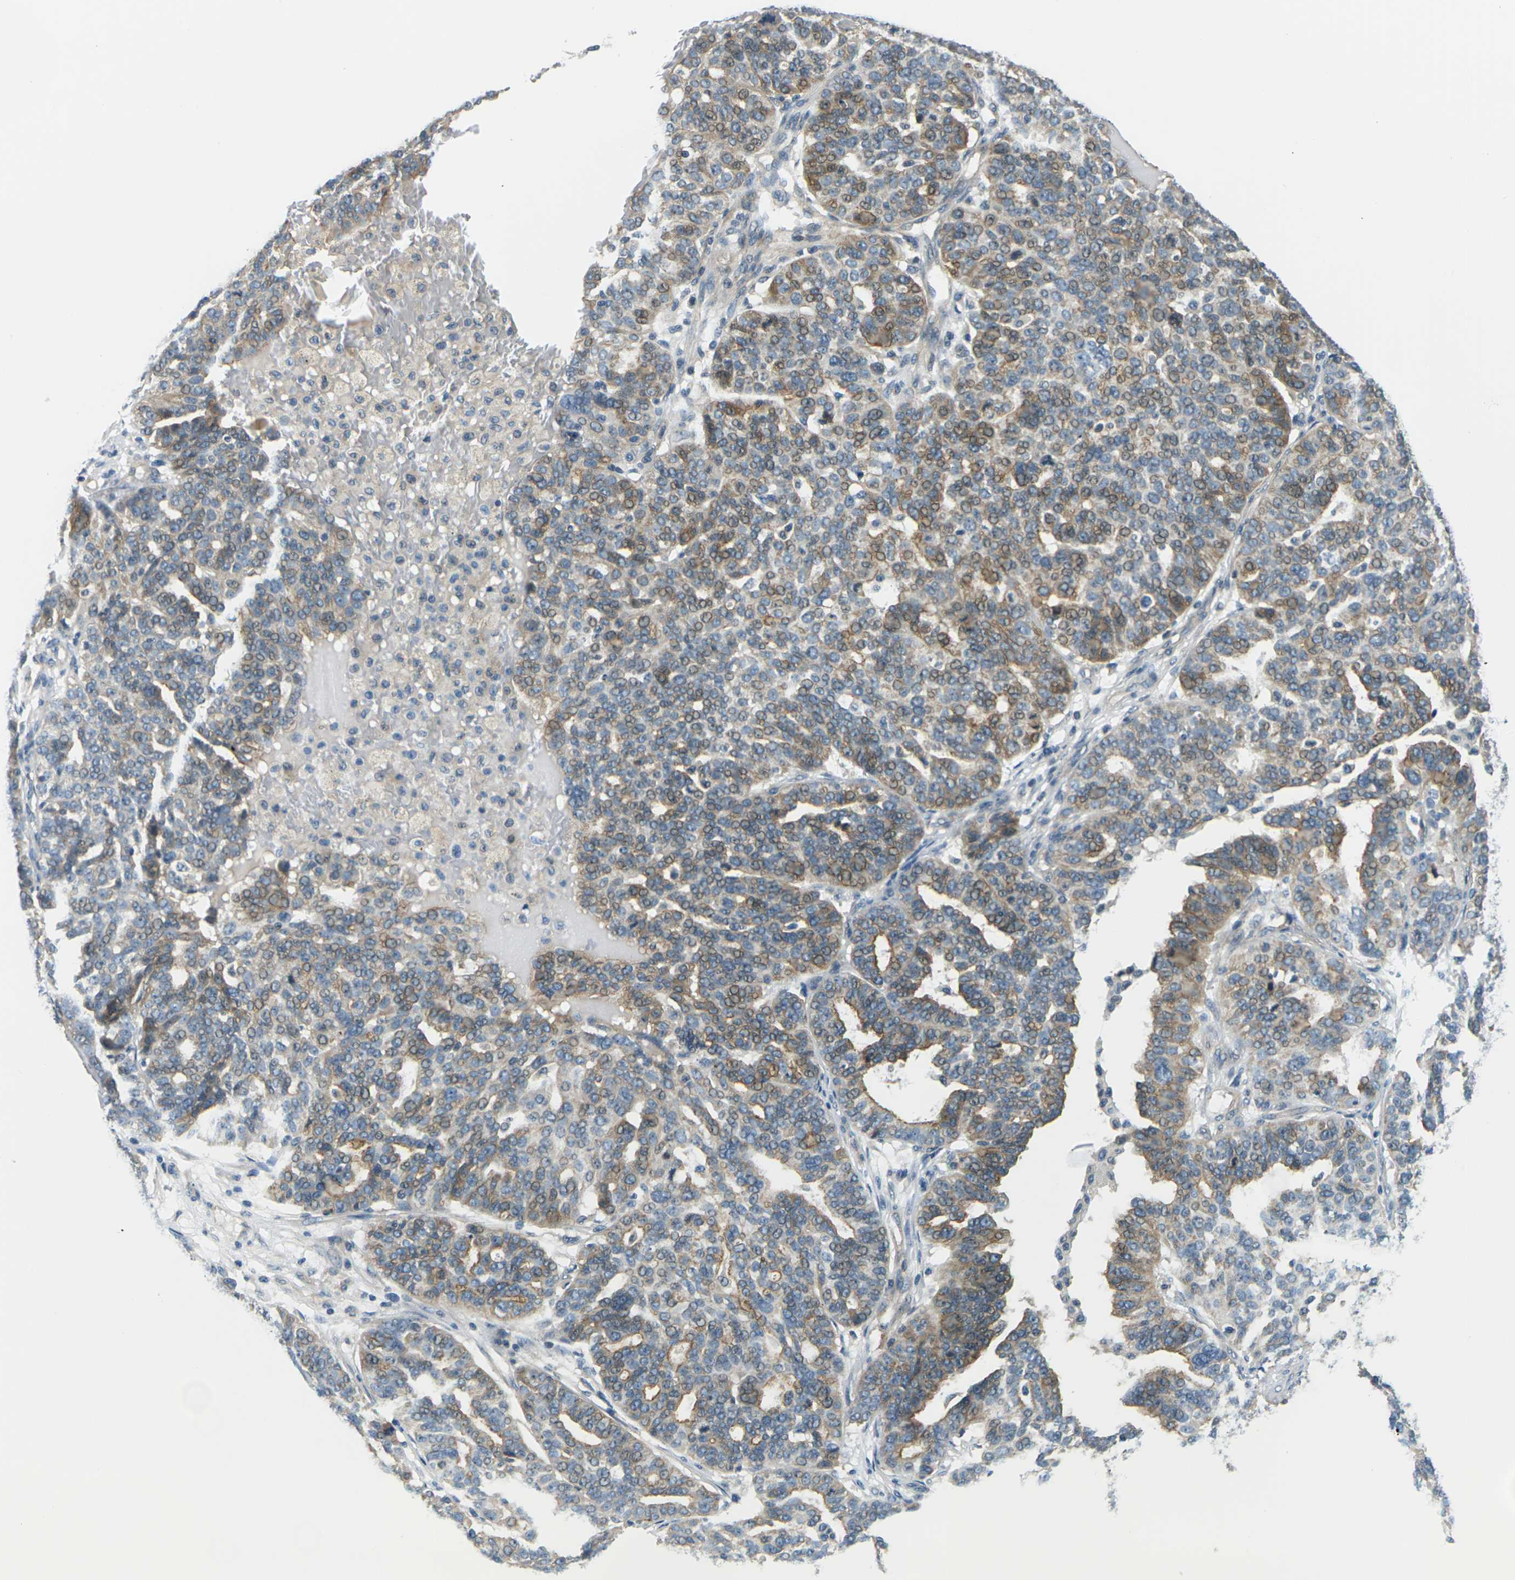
{"staining": {"intensity": "moderate", "quantity": "25%-75%", "location": "cytoplasmic/membranous"}, "tissue": "ovarian cancer", "cell_type": "Tumor cells", "image_type": "cancer", "snomed": [{"axis": "morphology", "description": "Cystadenocarcinoma, serous, NOS"}, {"axis": "topography", "description": "Ovary"}], "caption": "Immunohistochemistry (IHC) (DAB) staining of ovarian cancer exhibits moderate cytoplasmic/membranous protein expression in about 25%-75% of tumor cells. (DAB (3,3'-diaminobenzidine) = brown stain, brightfield microscopy at high magnification).", "gene": "SLC13A3", "patient": {"sex": "female", "age": 59}}